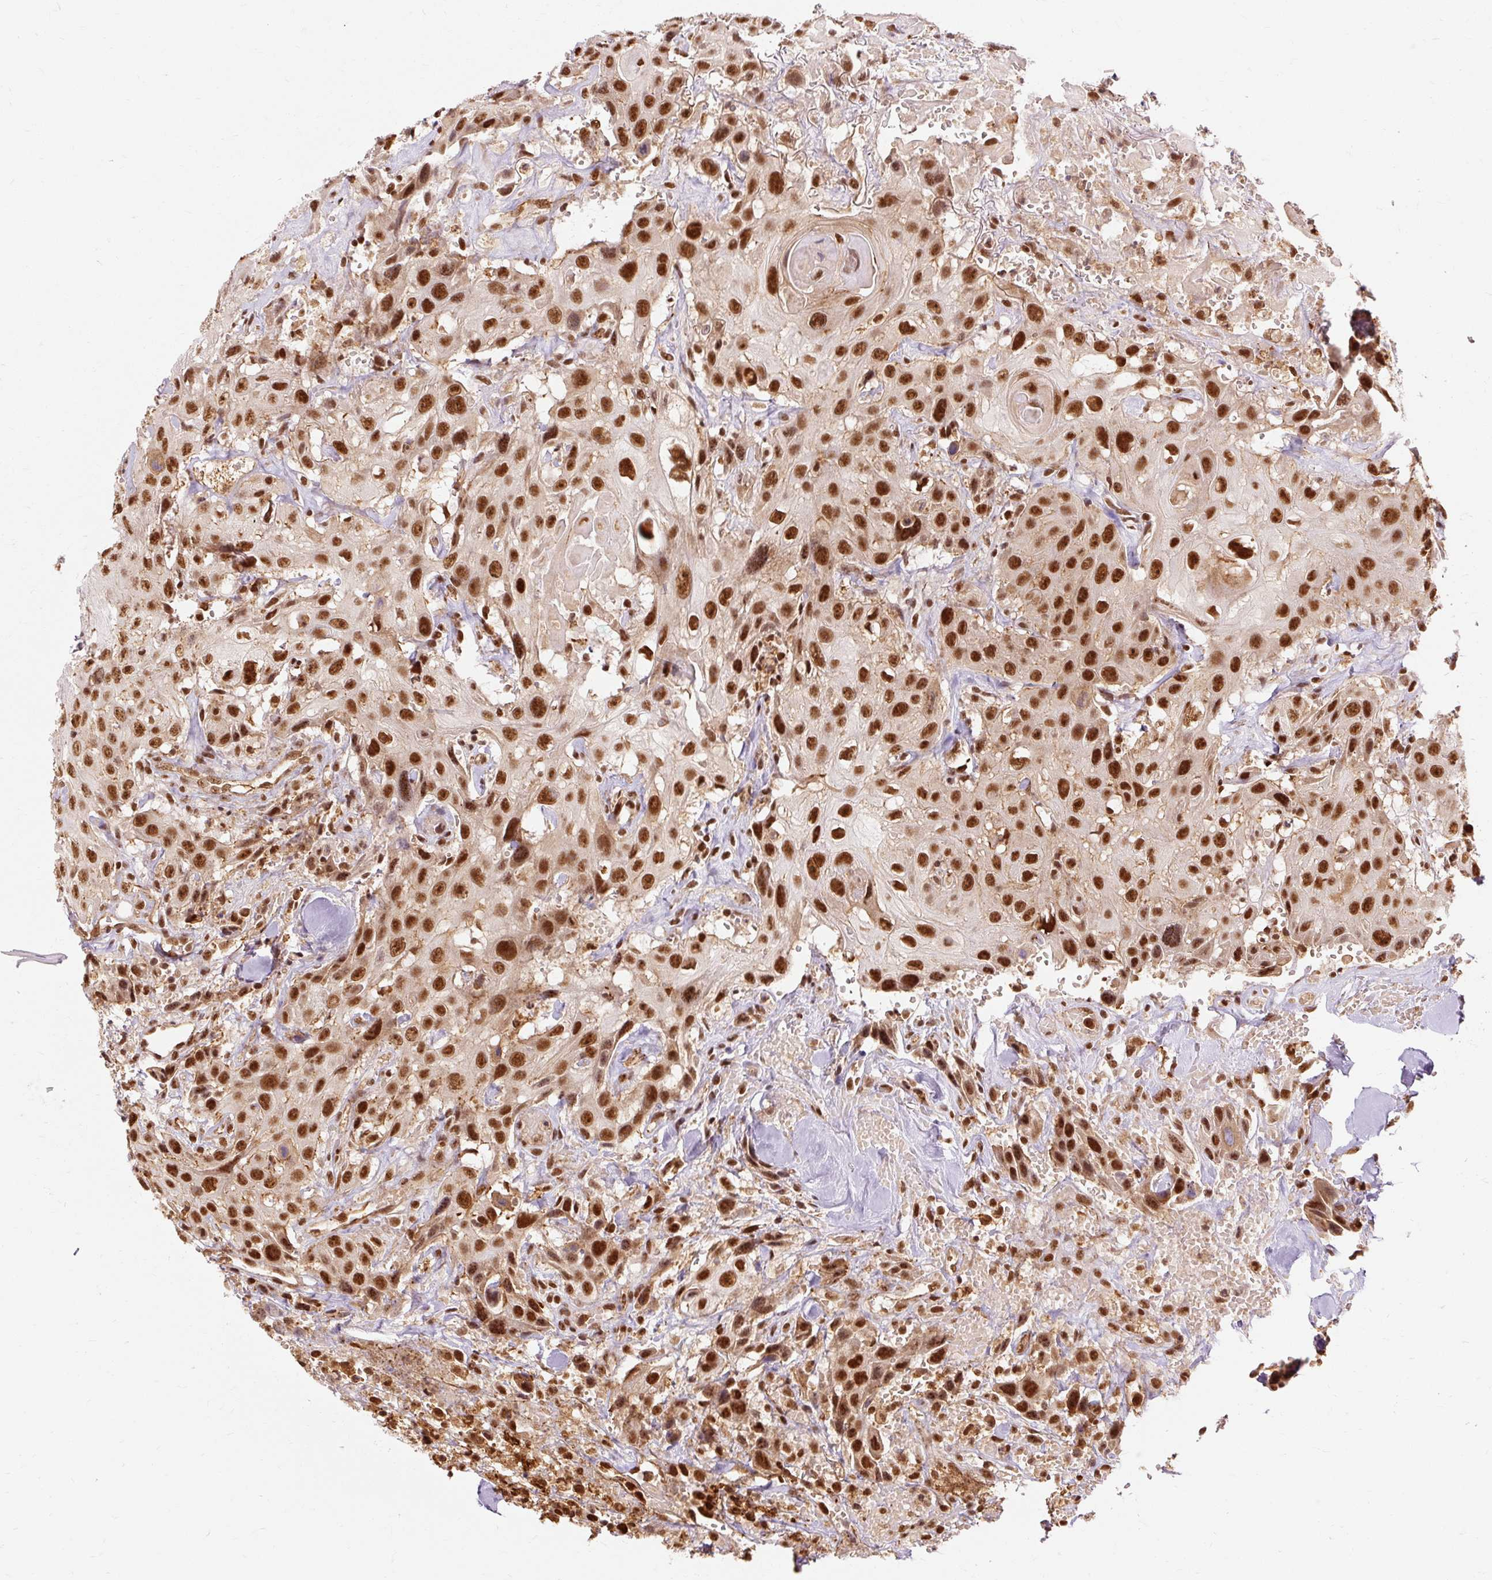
{"staining": {"intensity": "strong", "quantity": ">75%", "location": "nuclear"}, "tissue": "head and neck cancer", "cell_type": "Tumor cells", "image_type": "cancer", "snomed": [{"axis": "morphology", "description": "Squamous cell carcinoma, NOS"}, {"axis": "topography", "description": "Head-Neck"}], "caption": "High-power microscopy captured an IHC photomicrograph of squamous cell carcinoma (head and neck), revealing strong nuclear positivity in about >75% of tumor cells.", "gene": "CSTF1", "patient": {"sex": "male", "age": 81}}